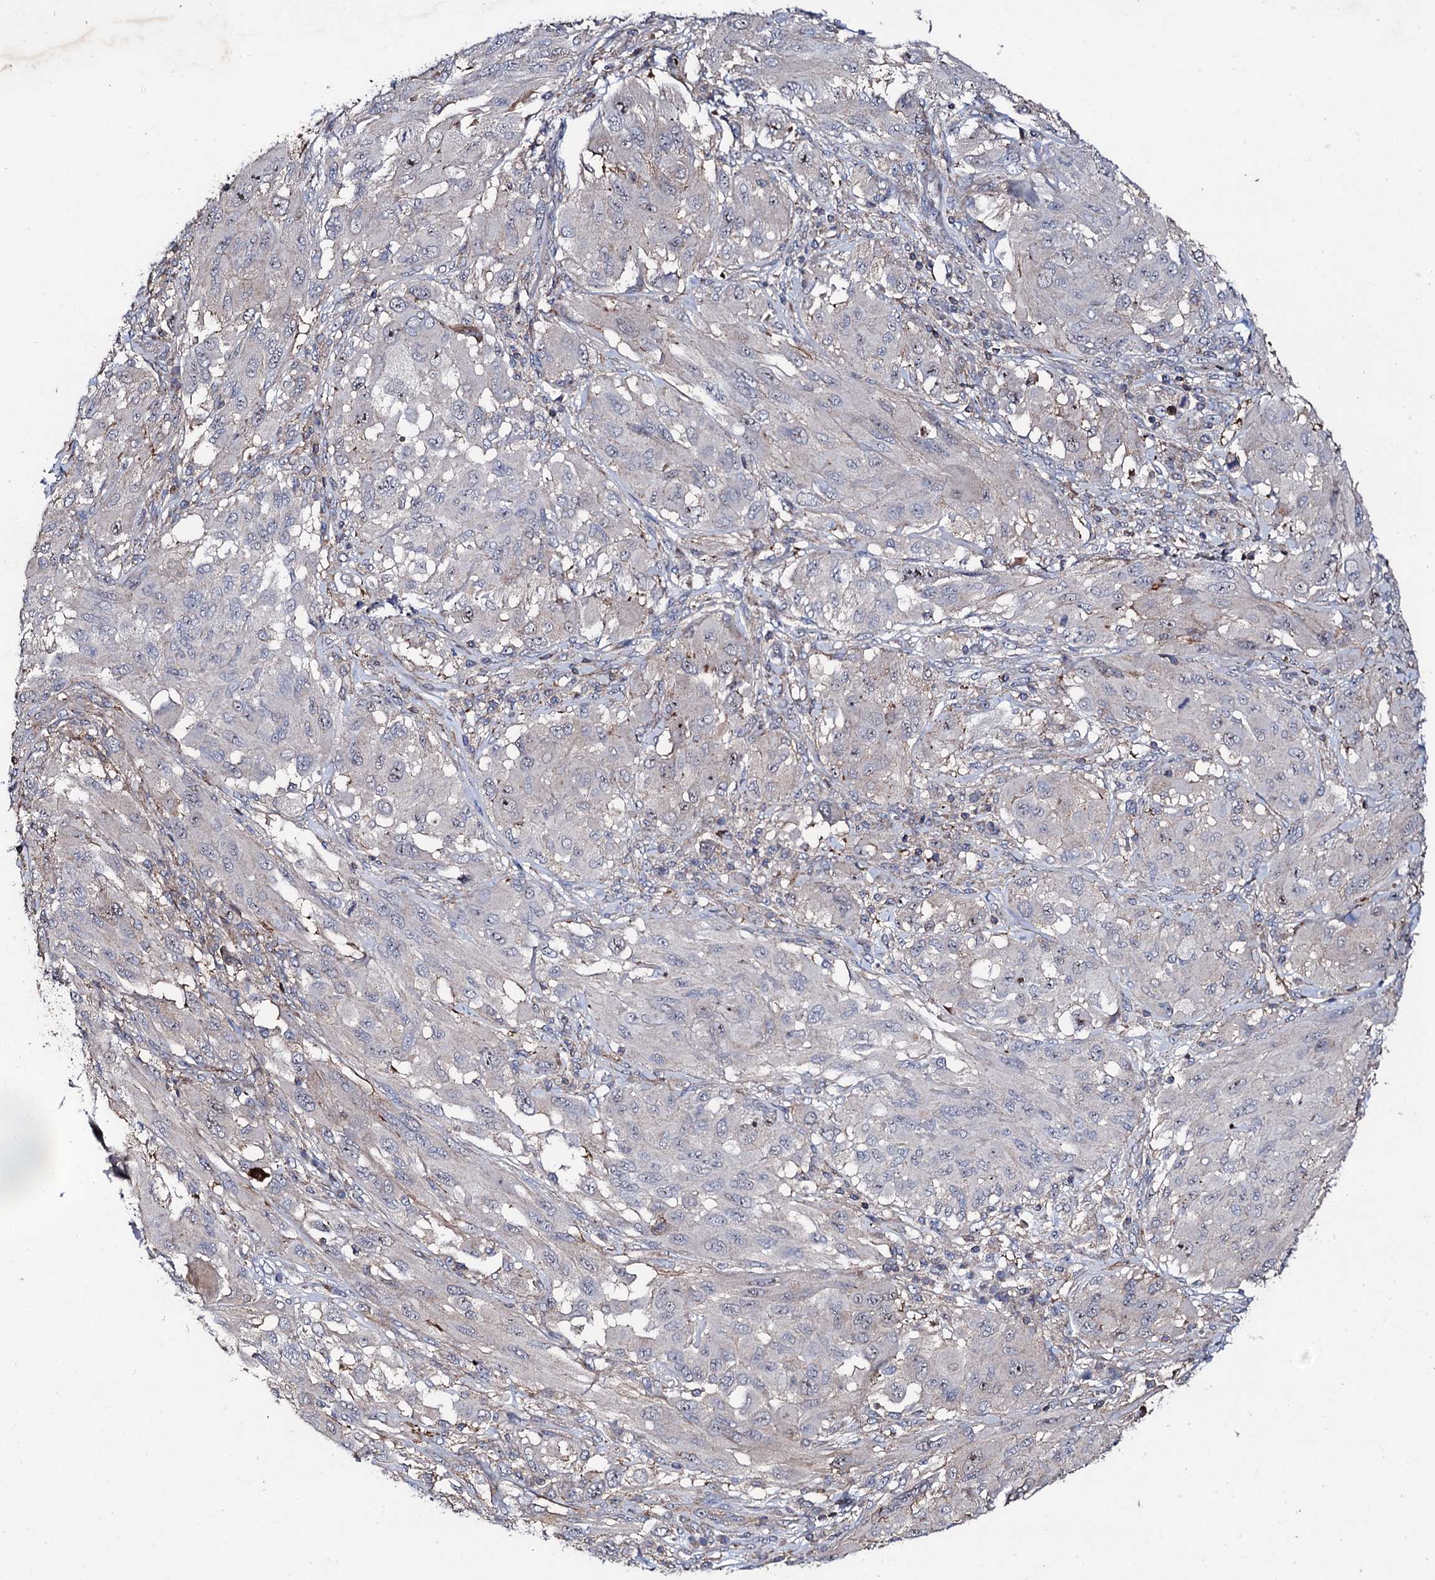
{"staining": {"intensity": "negative", "quantity": "none", "location": "none"}, "tissue": "melanoma", "cell_type": "Tumor cells", "image_type": "cancer", "snomed": [{"axis": "morphology", "description": "Malignant melanoma, NOS"}, {"axis": "topography", "description": "Skin"}], "caption": "Human malignant melanoma stained for a protein using immunohistochemistry demonstrates no staining in tumor cells.", "gene": "GTPBP4", "patient": {"sex": "female", "age": 91}}